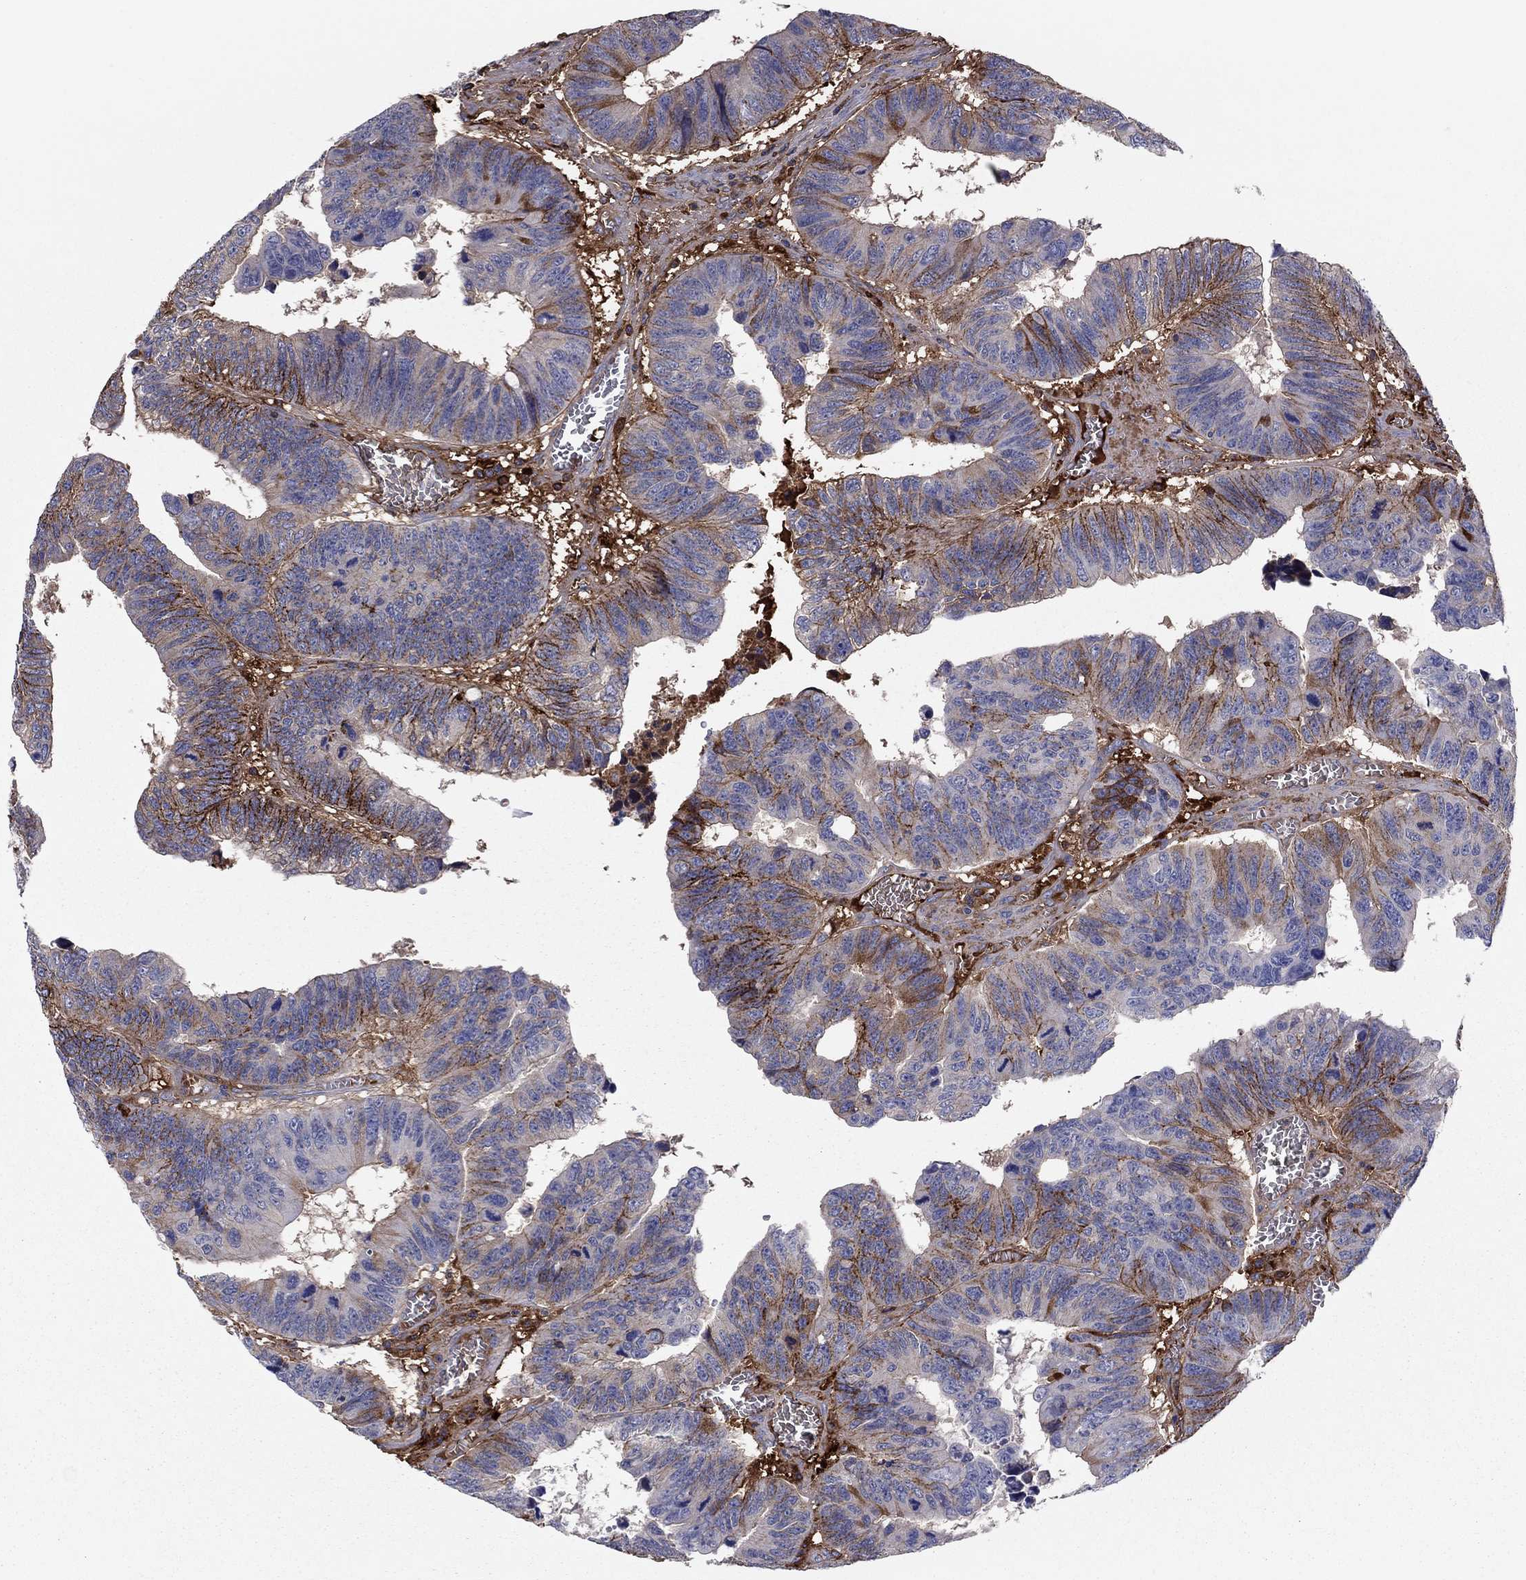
{"staining": {"intensity": "strong", "quantity": "<25%", "location": "cytoplasmic/membranous"}, "tissue": "colorectal cancer", "cell_type": "Tumor cells", "image_type": "cancer", "snomed": [{"axis": "morphology", "description": "Adenocarcinoma, NOS"}, {"axis": "topography", "description": "Appendix"}, {"axis": "topography", "description": "Colon"}, {"axis": "topography", "description": "Cecum"}, {"axis": "topography", "description": "Colon asc"}], "caption": "The immunohistochemical stain shows strong cytoplasmic/membranous staining in tumor cells of adenocarcinoma (colorectal) tissue.", "gene": "HPX", "patient": {"sex": "female", "age": 85}}